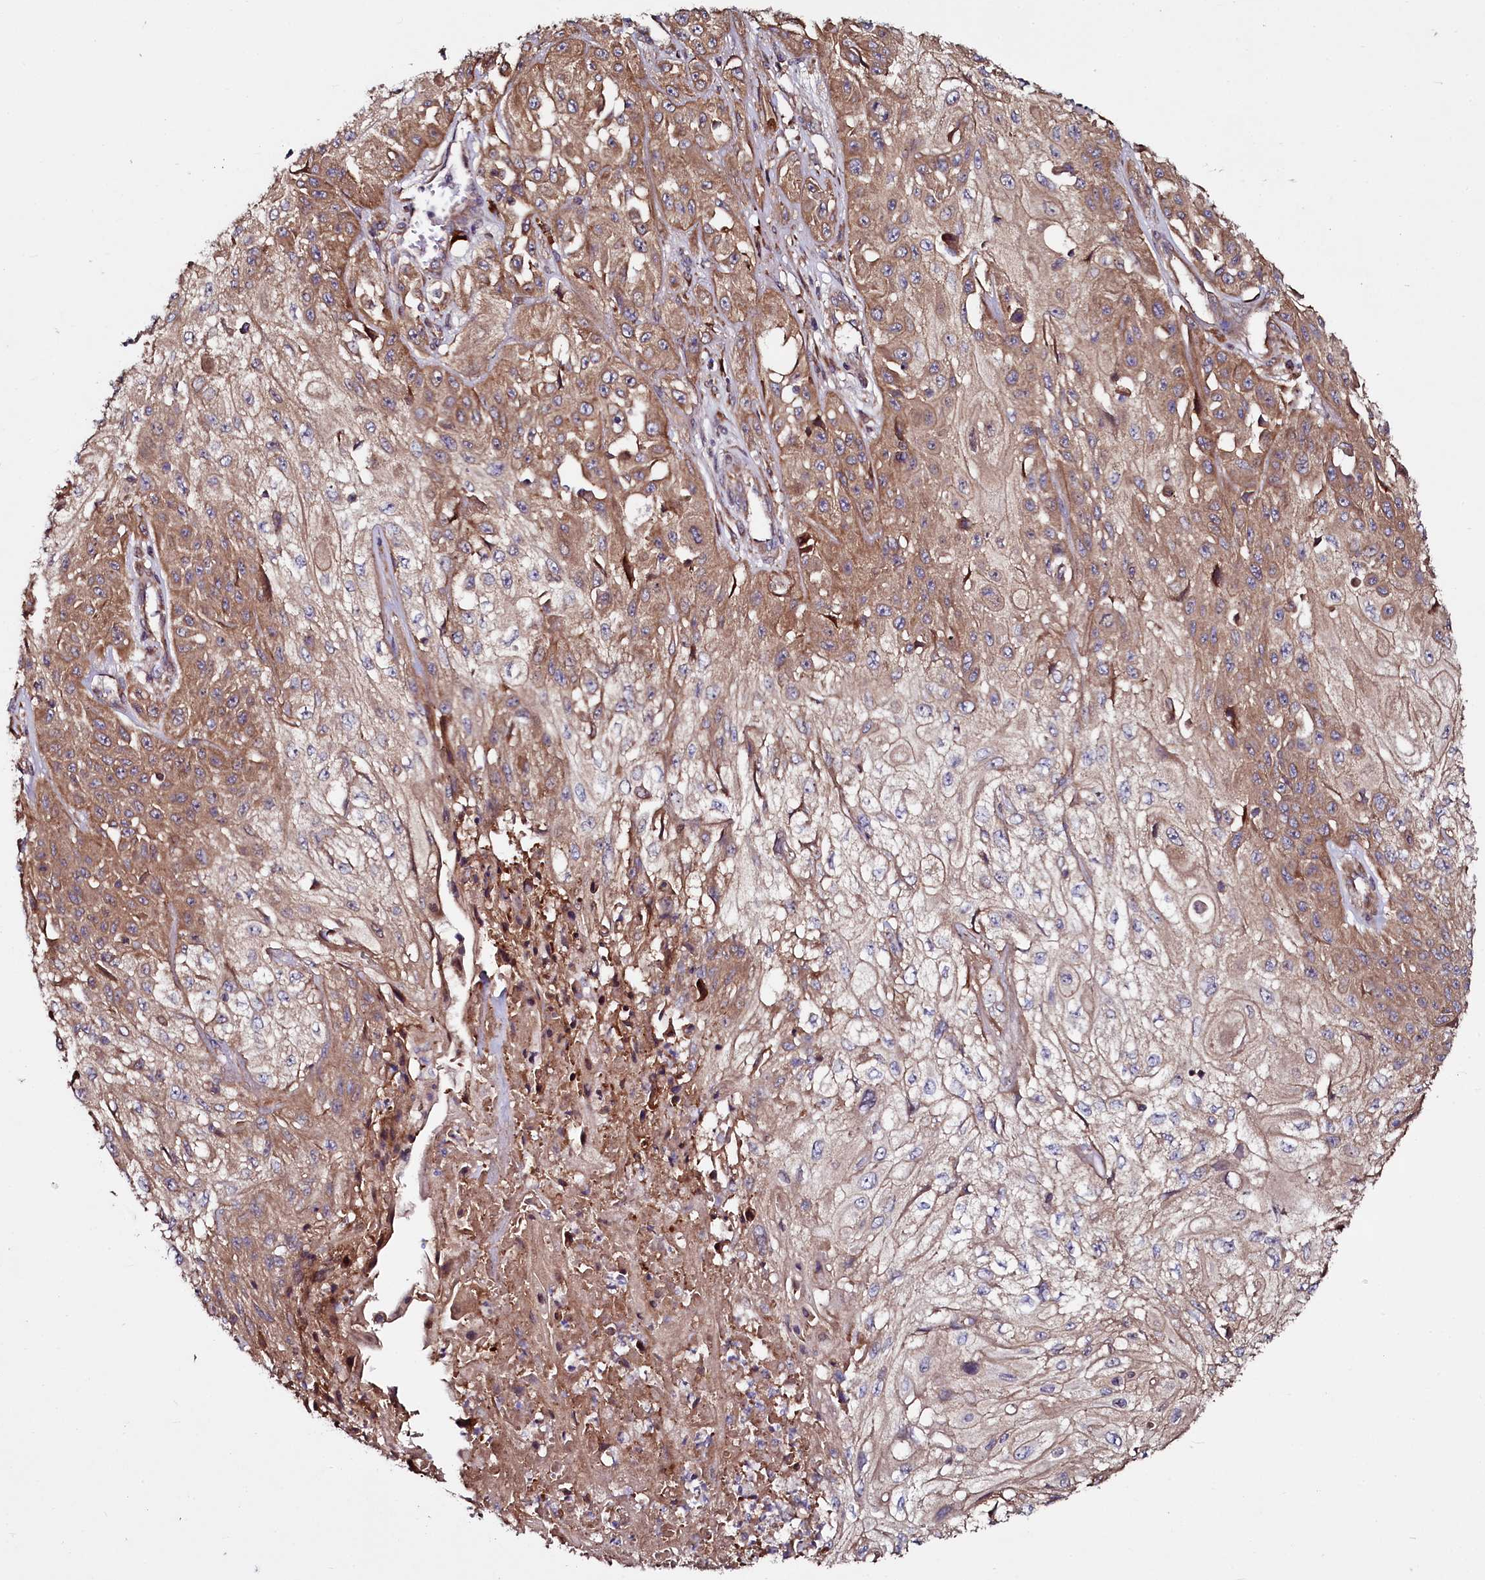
{"staining": {"intensity": "moderate", "quantity": "25%-75%", "location": "cytoplasmic/membranous"}, "tissue": "skin cancer", "cell_type": "Tumor cells", "image_type": "cancer", "snomed": [{"axis": "morphology", "description": "Squamous cell carcinoma, NOS"}, {"axis": "morphology", "description": "Squamous cell carcinoma, metastatic, NOS"}, {"axis": "topography", "description": "Skin"}, {"axis": "topography", "description": "Lymph node"}], "caption": "Metastatic squamous cell carcinoma (skin) stained with a brown dye displays moderate cytoplasmic/membranous positive staining in about 25%-75% of tumor cells.", "gene": "USPL1", "patient": {"sex": "male", "age": 75}}